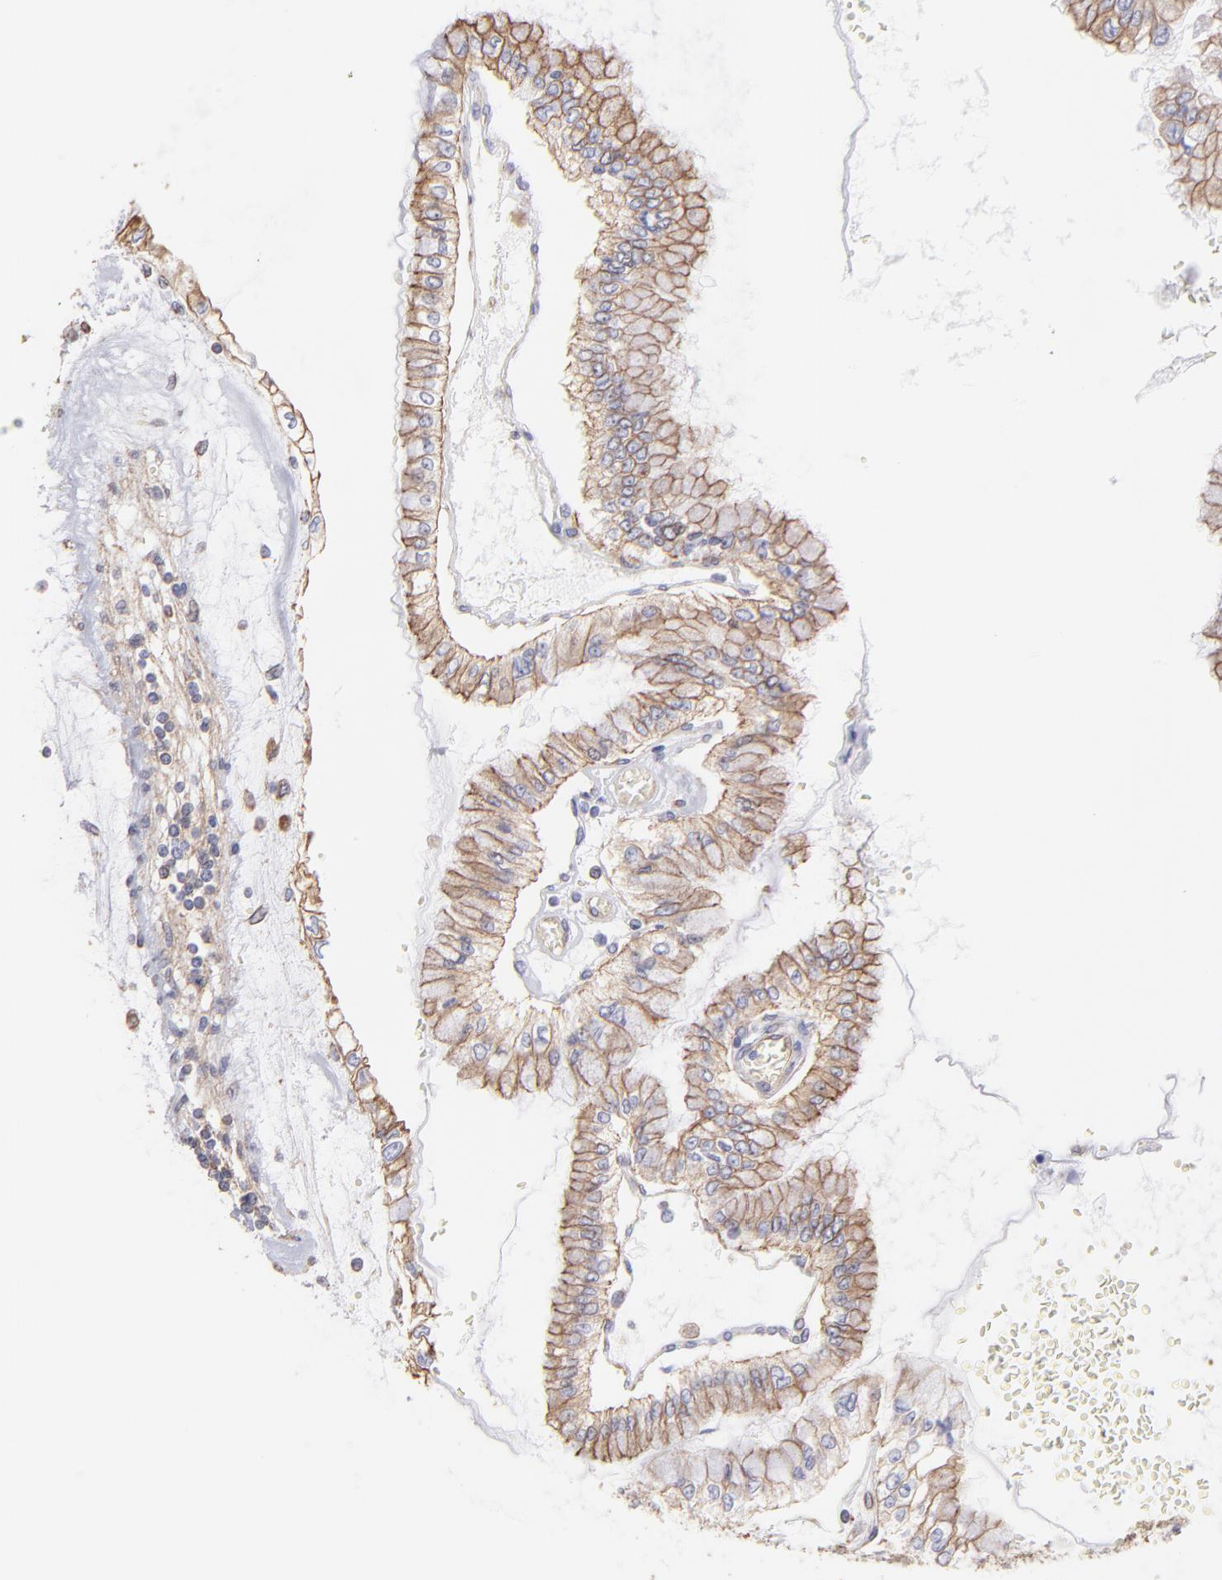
{"staining": {"intensity": "moderate", "quantity": "25%-75%", "location": "cytoplasmic/membranous"}, "tissue": "liver cancer", "cell_type": "Tumor cells", "image_type": "cancer", "snomed": [{"axis": "morphology", "description": "Cholangiocarcinoma"}, {"axis": "topography", "description": "Liver"}], "caption": "Protein analysis of liver cancer (cholangiocarcinoma) tissue reveals moderate cytoplasmic/membranous expression in approximately 25%-75% of tumor cells.", "gene": "PLEC", "patient": {"sex": "female", "age": 79}}